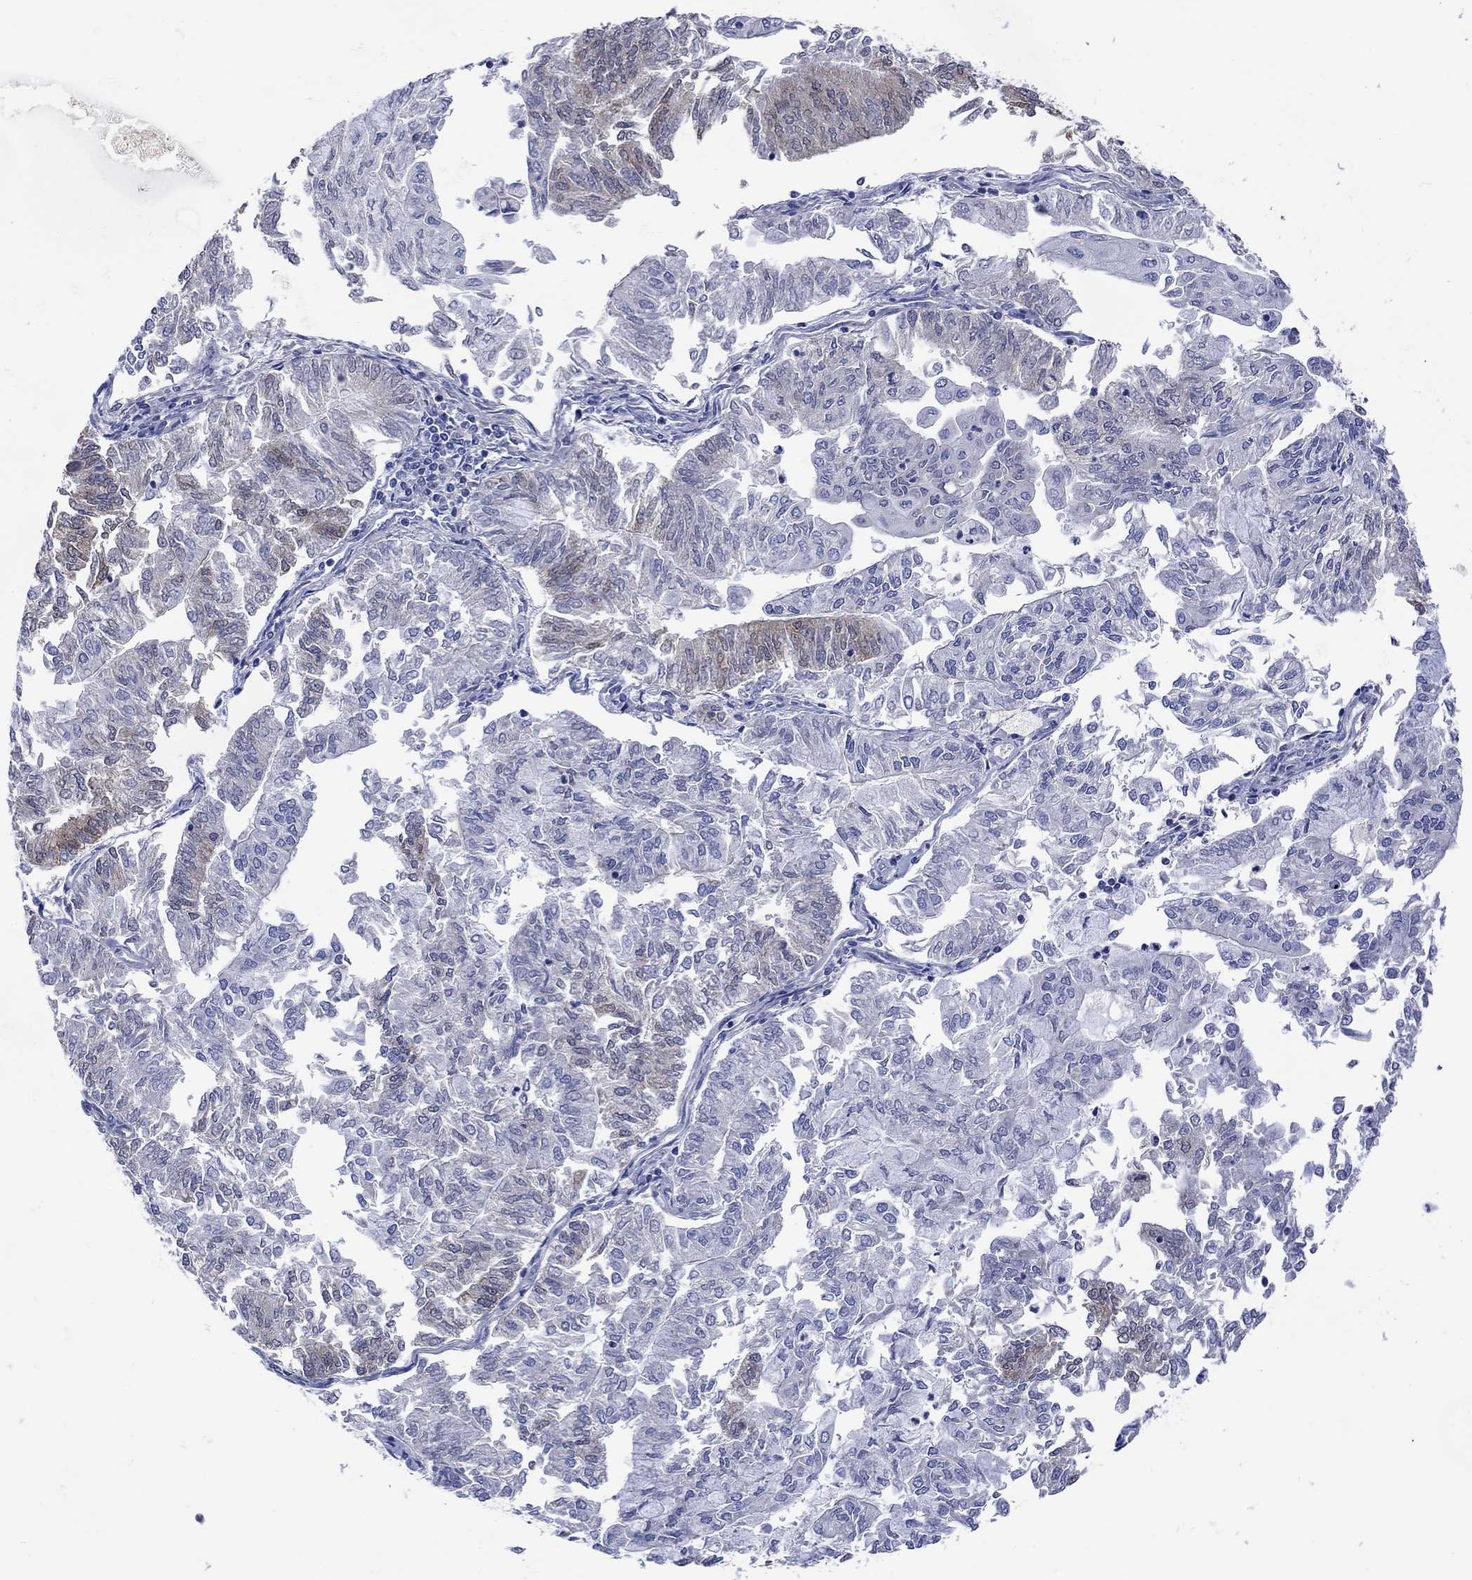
{"staining": {"intensity": "moderate", "quantity": "<25%", "location": "cytoplasmic/membranous"}, "tissue": "endometrial cancer", "cell_type": "Tumor cells", "image_type": "cancer", "snomed": [{"axis": "morphology", "description": "Adenocarcinoma, NOS"}, {"axis": "topography", "description": "Endometrium"}], "caption": "Endometrial cancer (adenocarcinoma) stained with a brown dye demonstrates moderate cytoplasmic/membranous positive staining in about <25% of tumor cells.", "gene": "MSI1", "patient": {"sex": "female", "age": 59}}